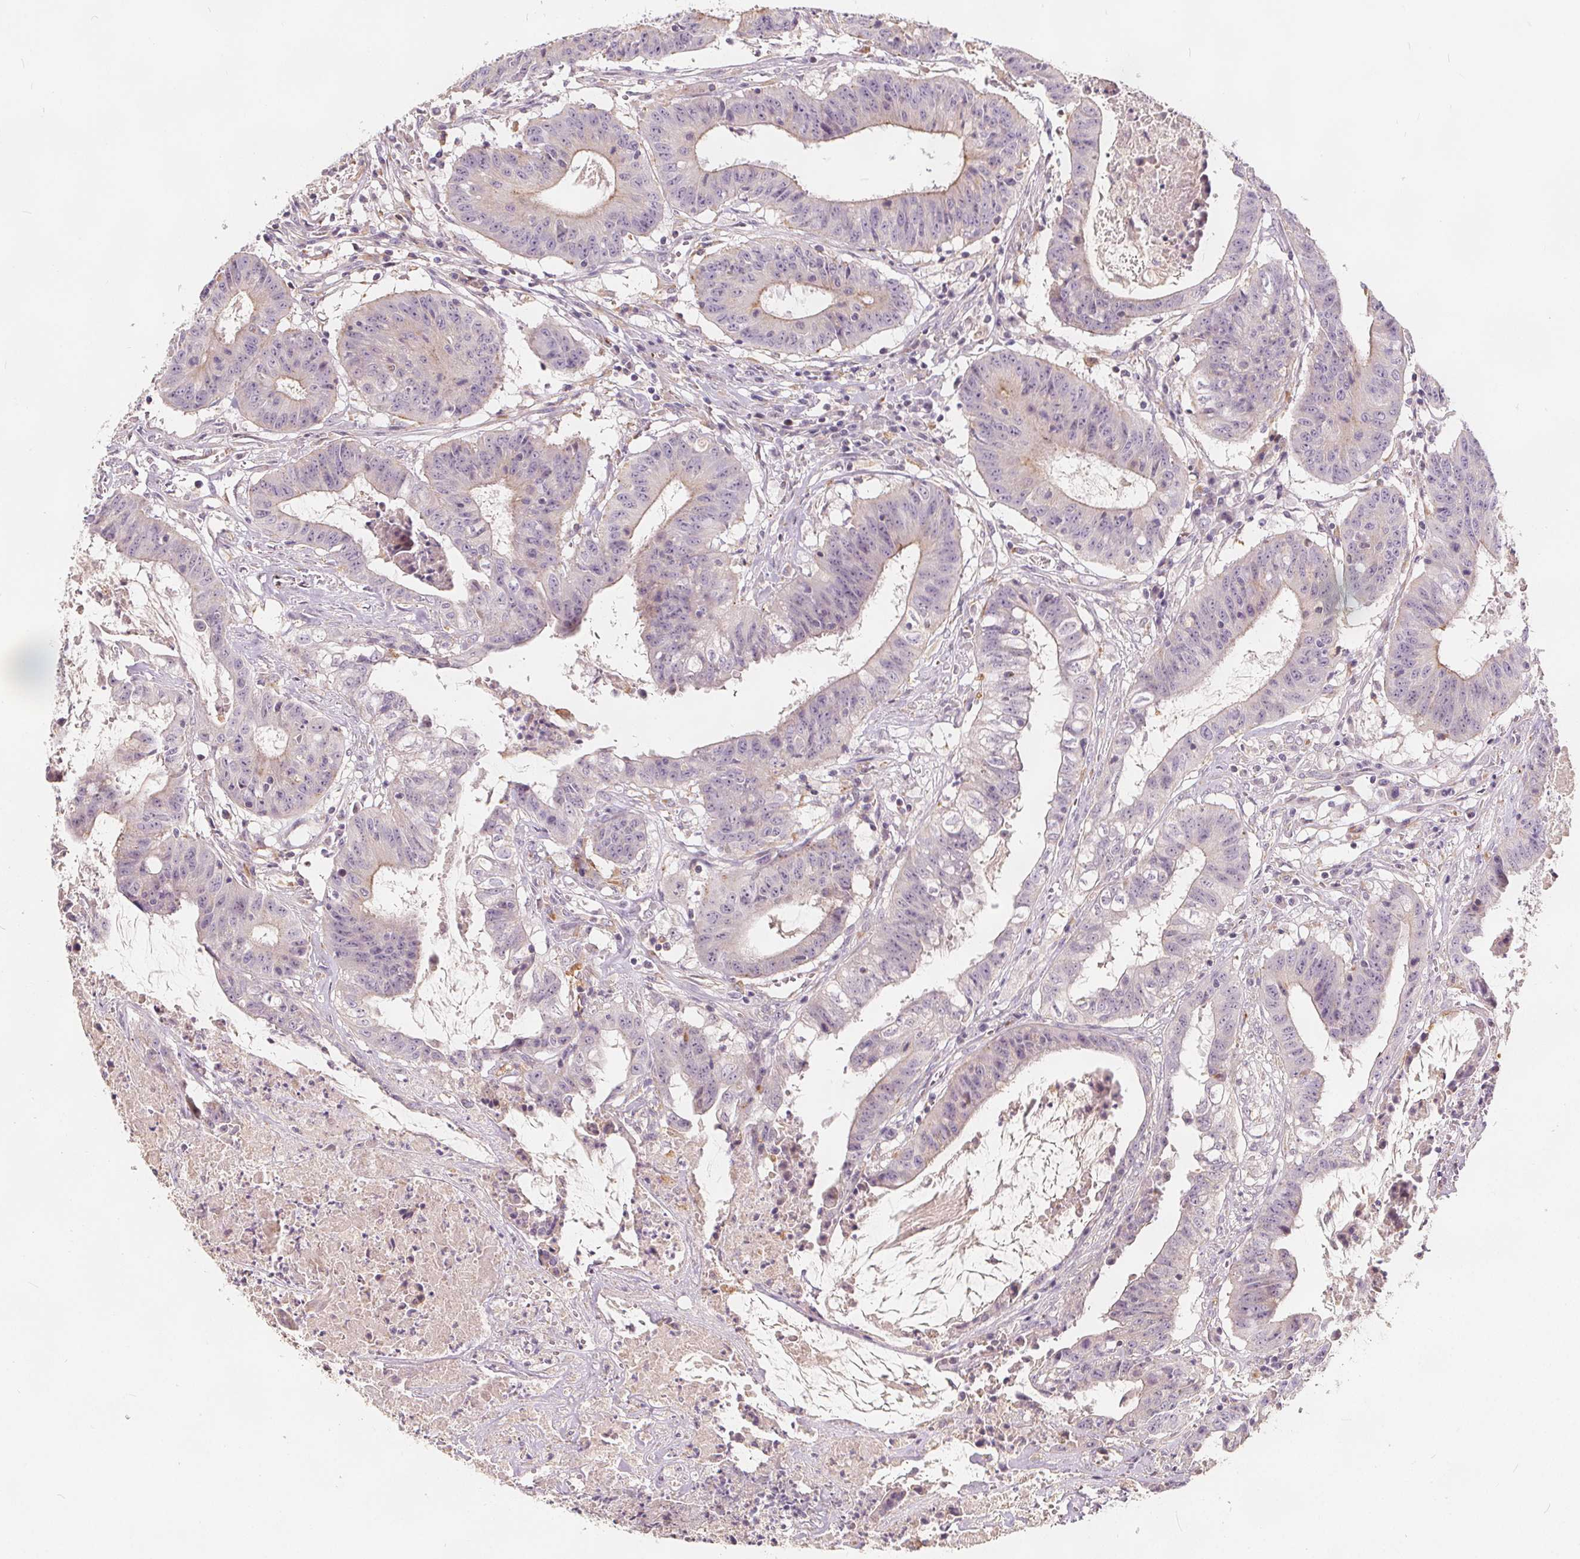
{"staining": {"intensity": "weak", "quantity": "<25%", "location": "cytoplasmic/membranous"}, "tissue": "colorectal cancer", "cell_type": "Tumor cells", "image_type": "cancer", "snomed": [{"axis": "morphology", "description": "Adenocarcinoma, NOS"}, {"axis": "topography", "description": "Colon"}], "caption": "Tumor cells show no significant staining in colorectal cancer. (Brightfield microscopy of DAB IHC at high magnification).", "gene": "DRC3", "patient": {"sex": "male", "age": 33}}